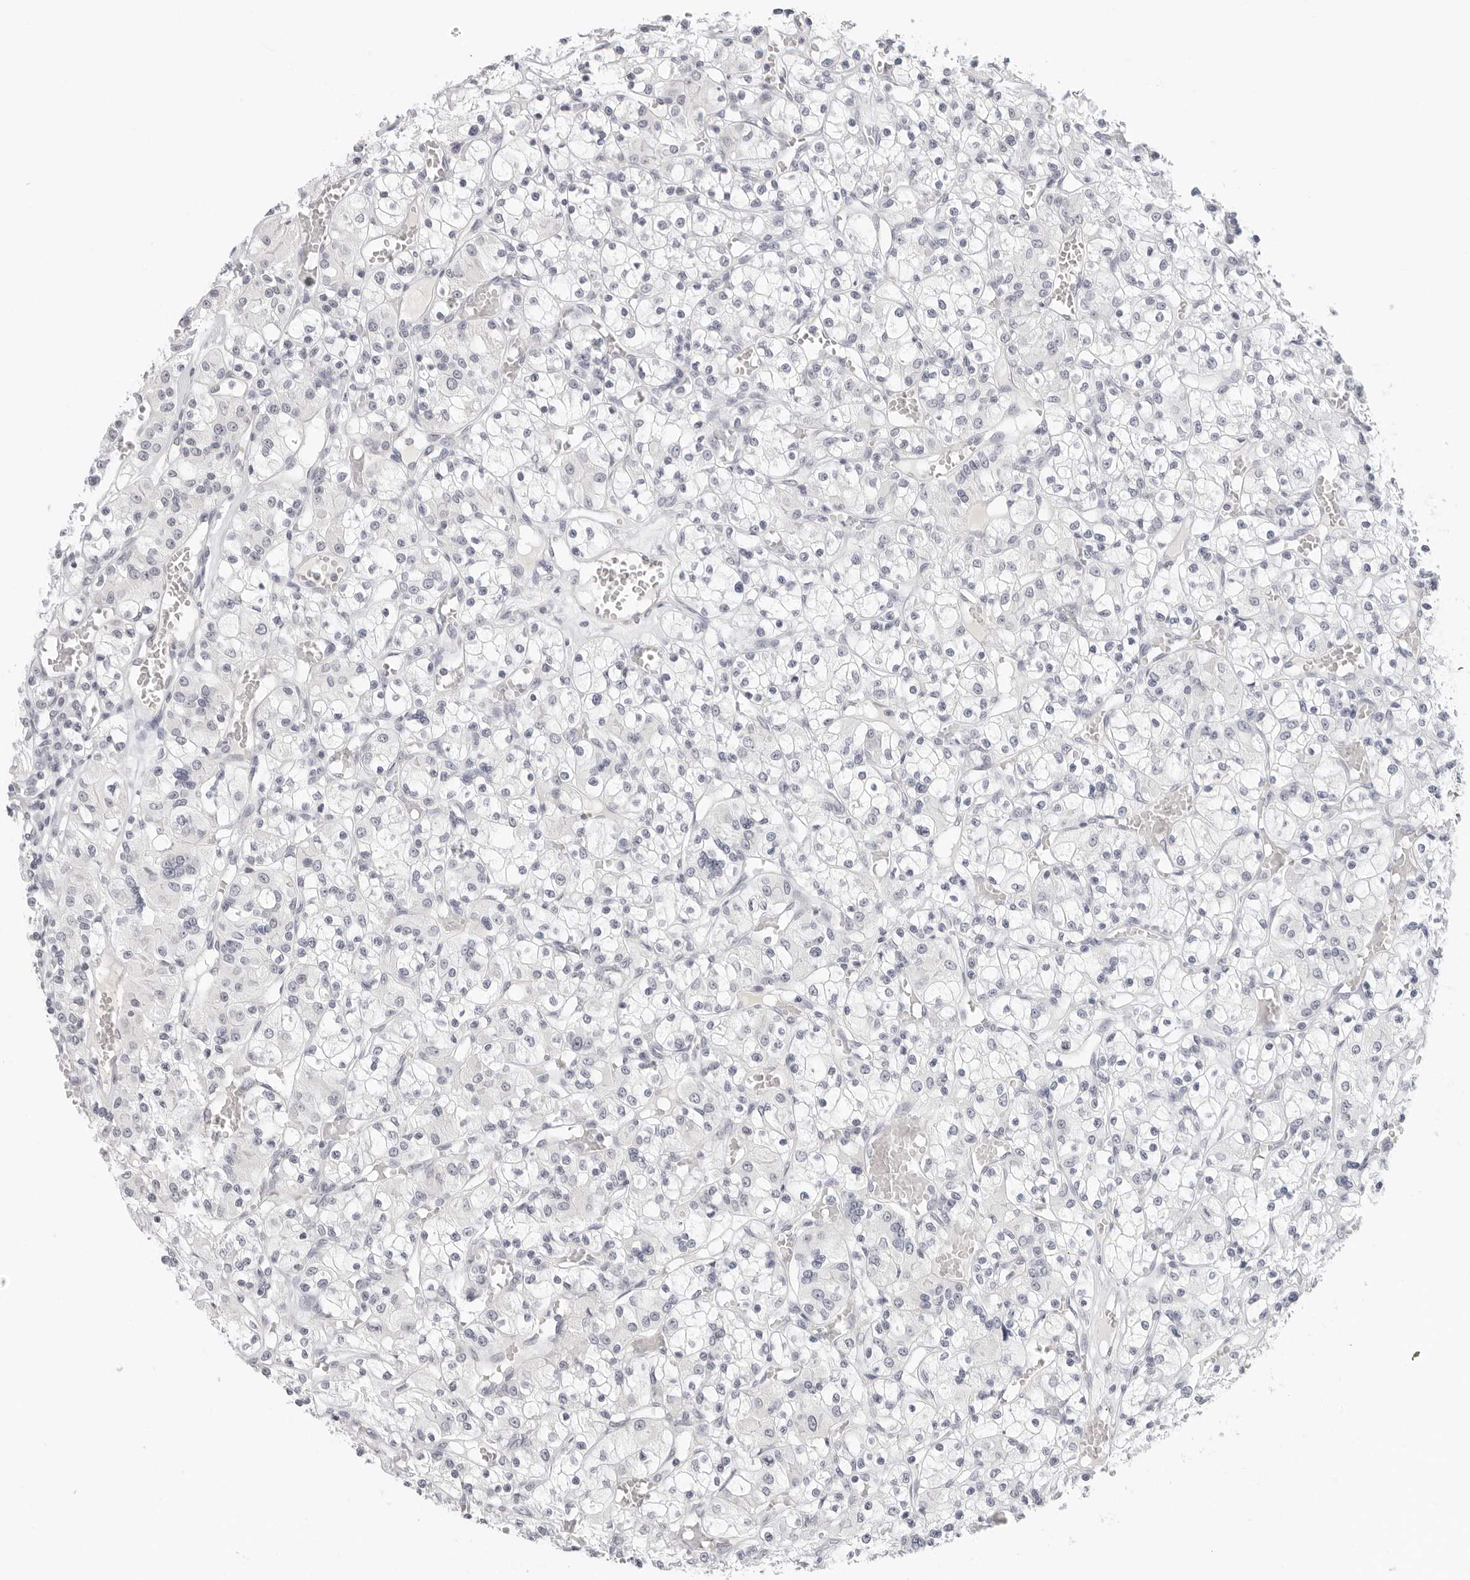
{"staining": {"intensity": "negative", "quantity": "none", "location": "none"}, "tissue": "renal cancer", "cell_type": "Tumor cells", "image_type": "cancer", "snomed": [{"axis": "morphology", "description": "Adenocarcinoma, NOS"}, {"axis": "topography", "description": "Kidney"}], "caption": "Human renal cancer stained for a protein using IHC exhibits no positivity in tumor cells.", "gene": "EDN2", "patient": {"sex": "female", "age": 59}}